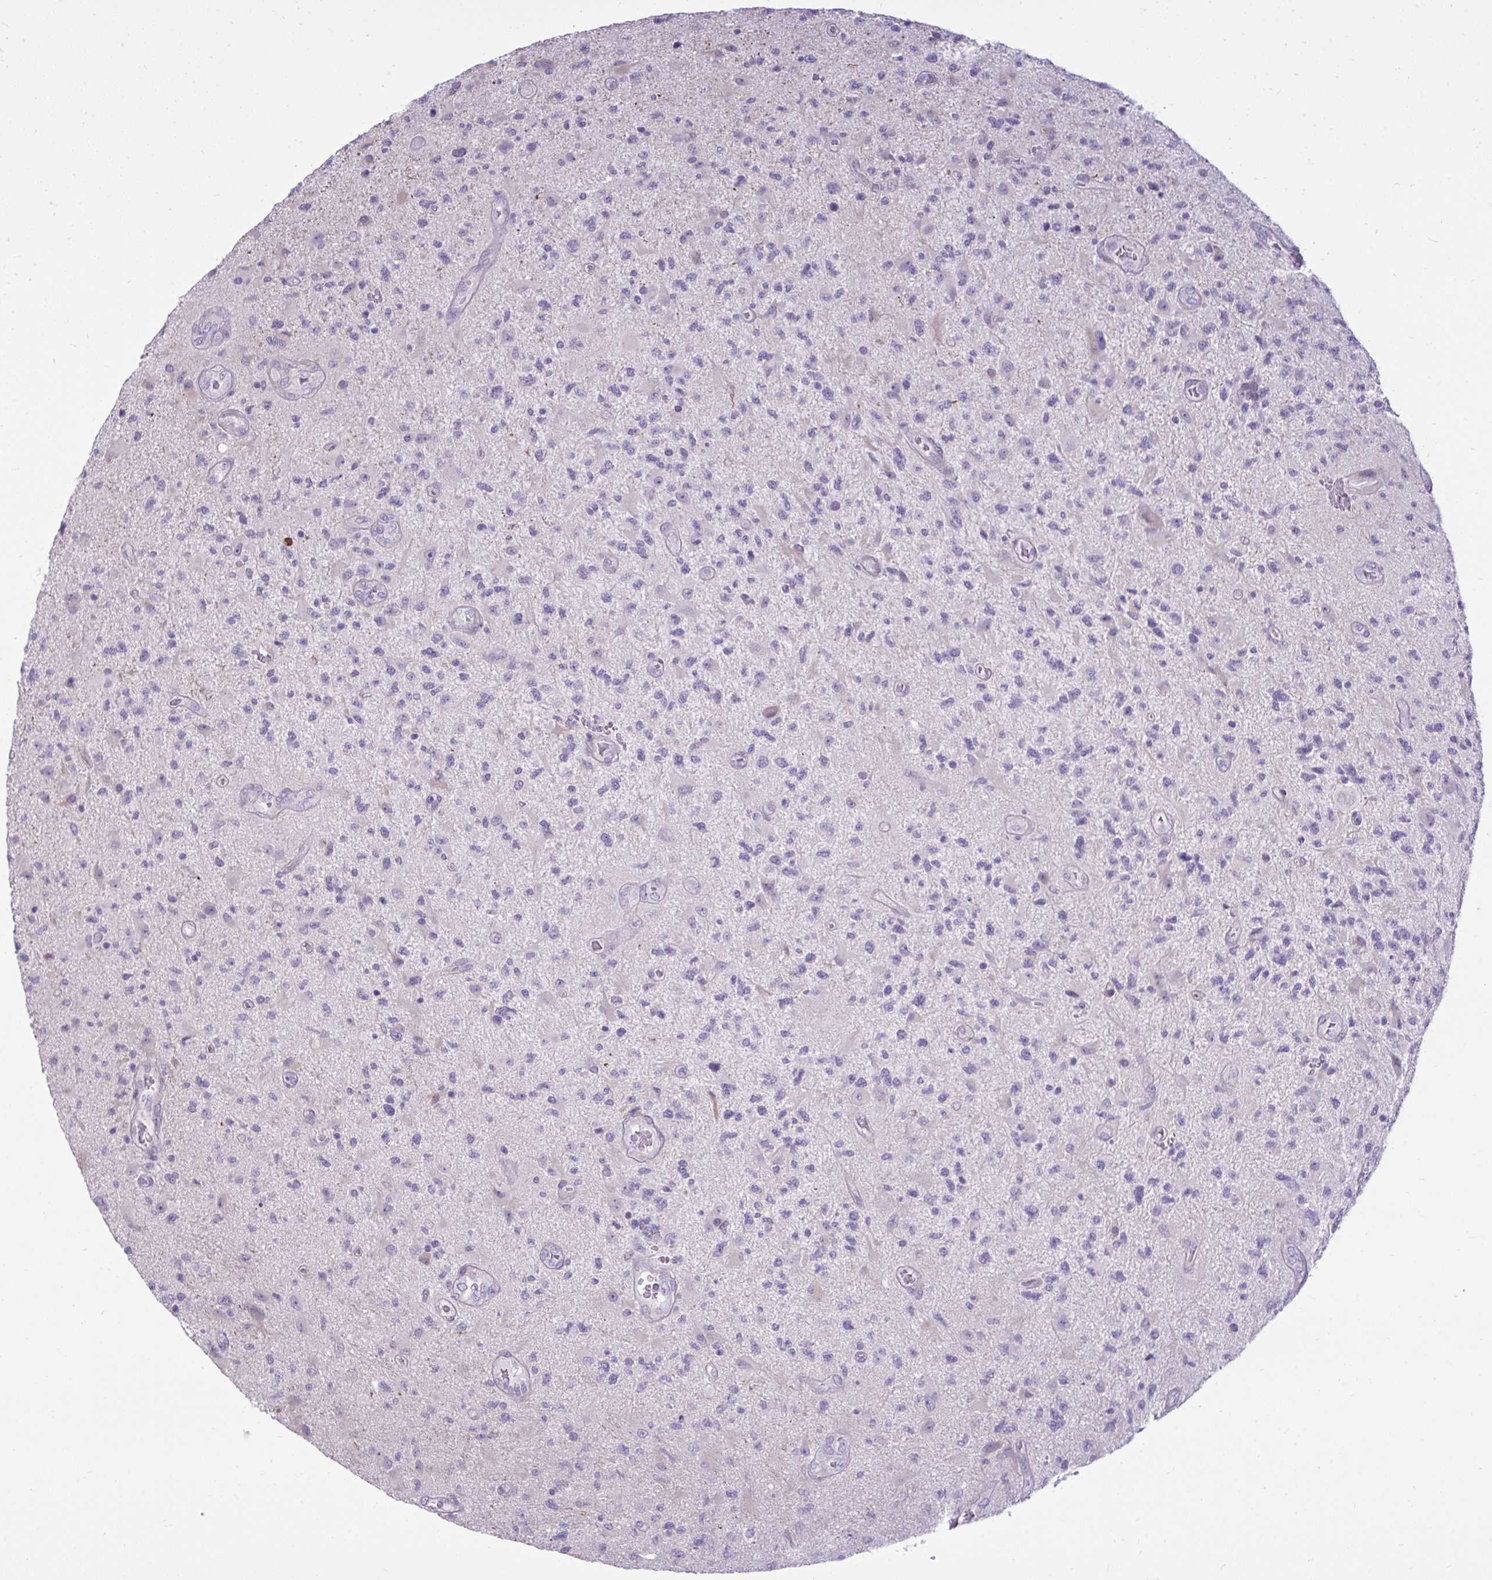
{"staining": {"intensity": "negative", "quantity": "none", "location": "none"}, "tissue": "glioma", "cell_type": "Tumor cells", "image_type": "cancer", "snomed": [{"axis": "morphology", "description": "Glioma, malignant, High grade"}, {"axis": "topography", "description": "Brain"}], "caption": "Immunohistochemistry (IHC) of malignant glioma (high-grade) reveals no positivity in tumor cells.", "gene": "SPAG1", "patient": {"sex": "male", "age": 67}}